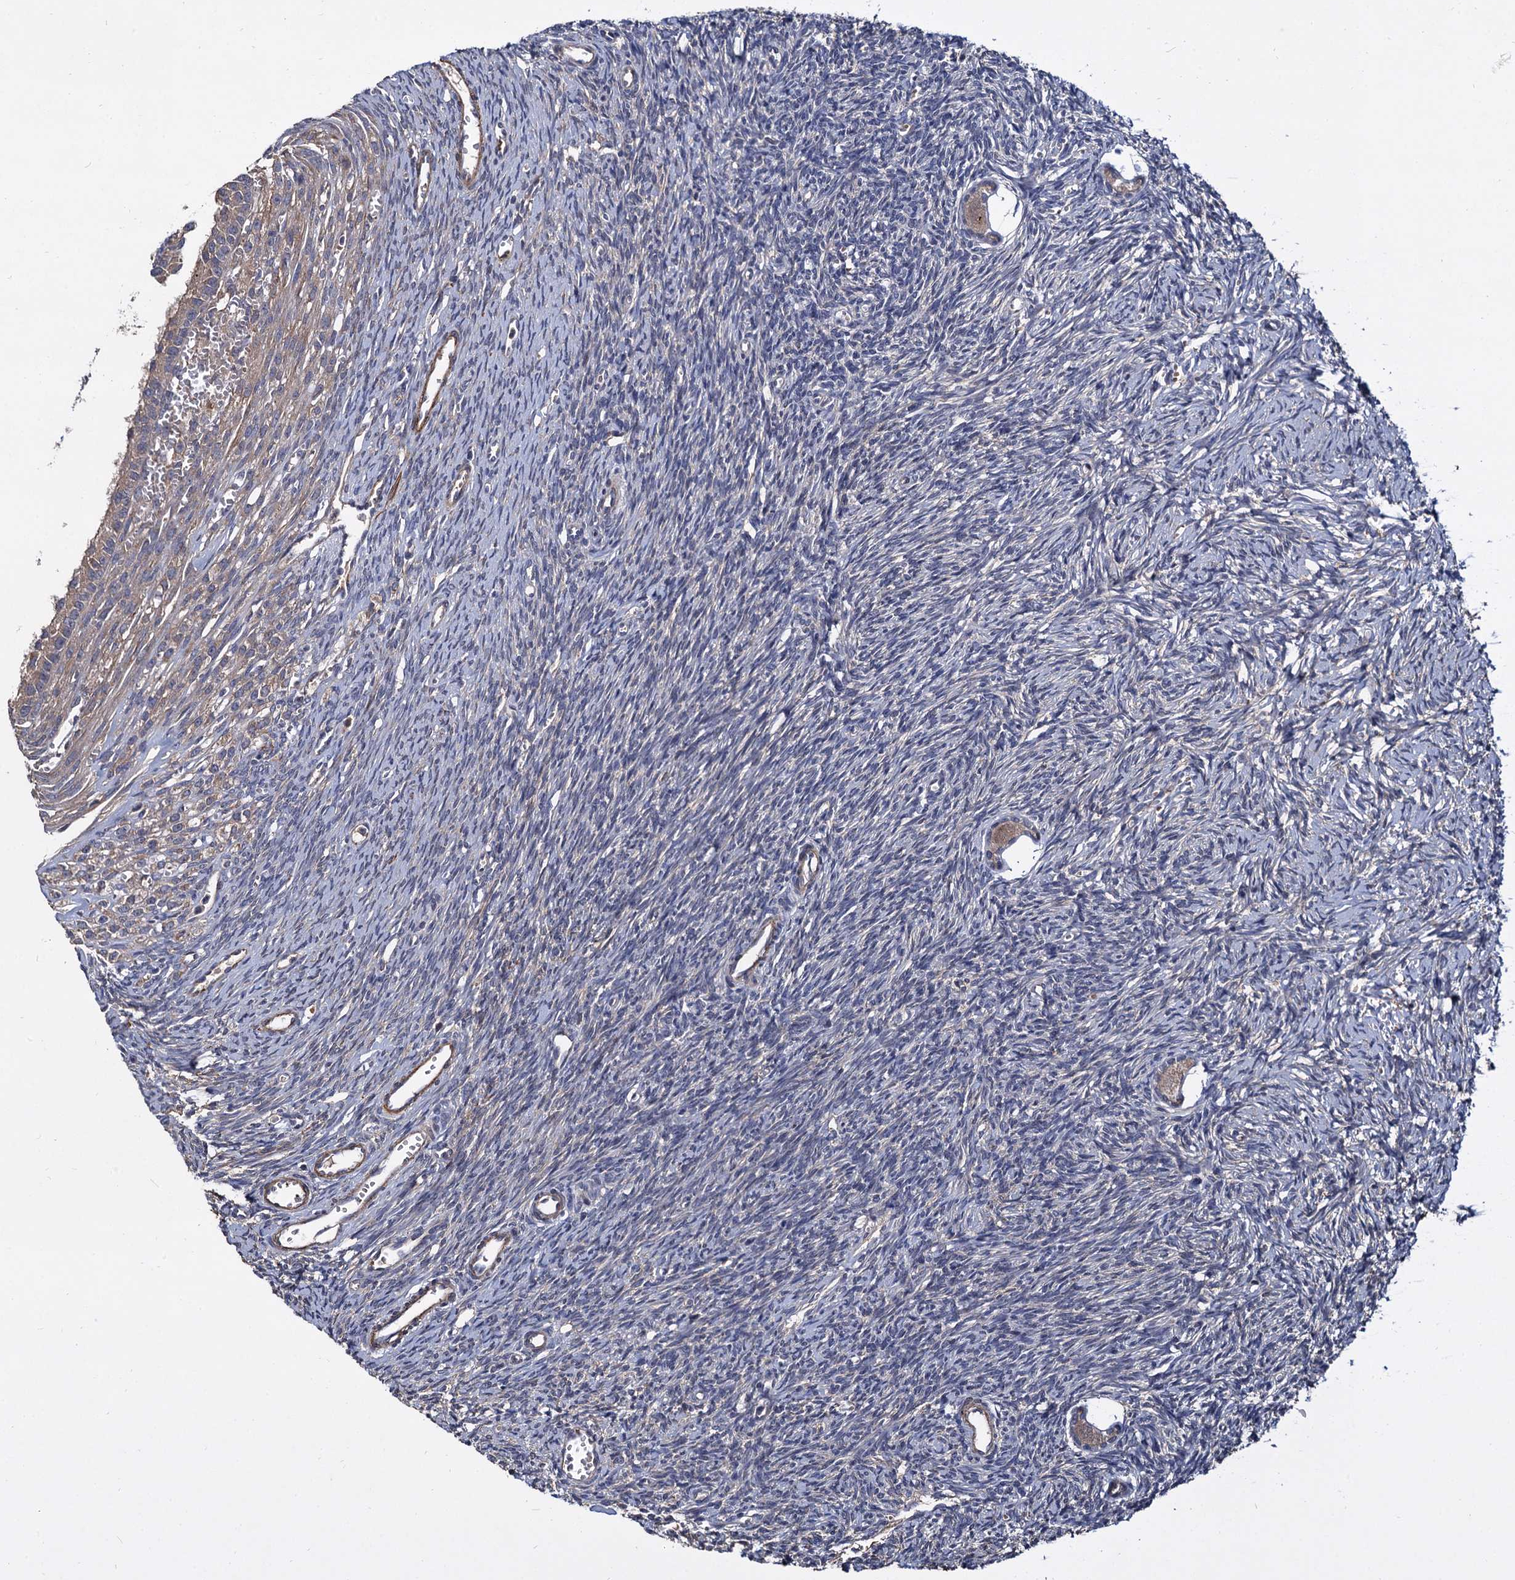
{"staining": {"intensity": "weak", "quantity": ">75%", "location": "cytoplasmic/membranous"}, "tissue": "ovary", "cell_type": "Follicle cells", "image_type": "normal", "snomed": [{"axis": "morphology", "description": "Normal tissue, NOS"}, {"axis": "topography", "description": "Ovary"}], "caption": "A brown stain labels weak cytoplasmic/membranous positivity of a protein in follicle cells of benign ovary. The staining was performed using DAB to visualize the protein expression in brown, while the nuclei were stained in blue with hematoxylin (Magnification: 20x).", "gene": "ISM2", "patient": {"sex": "female", "age": 39}}